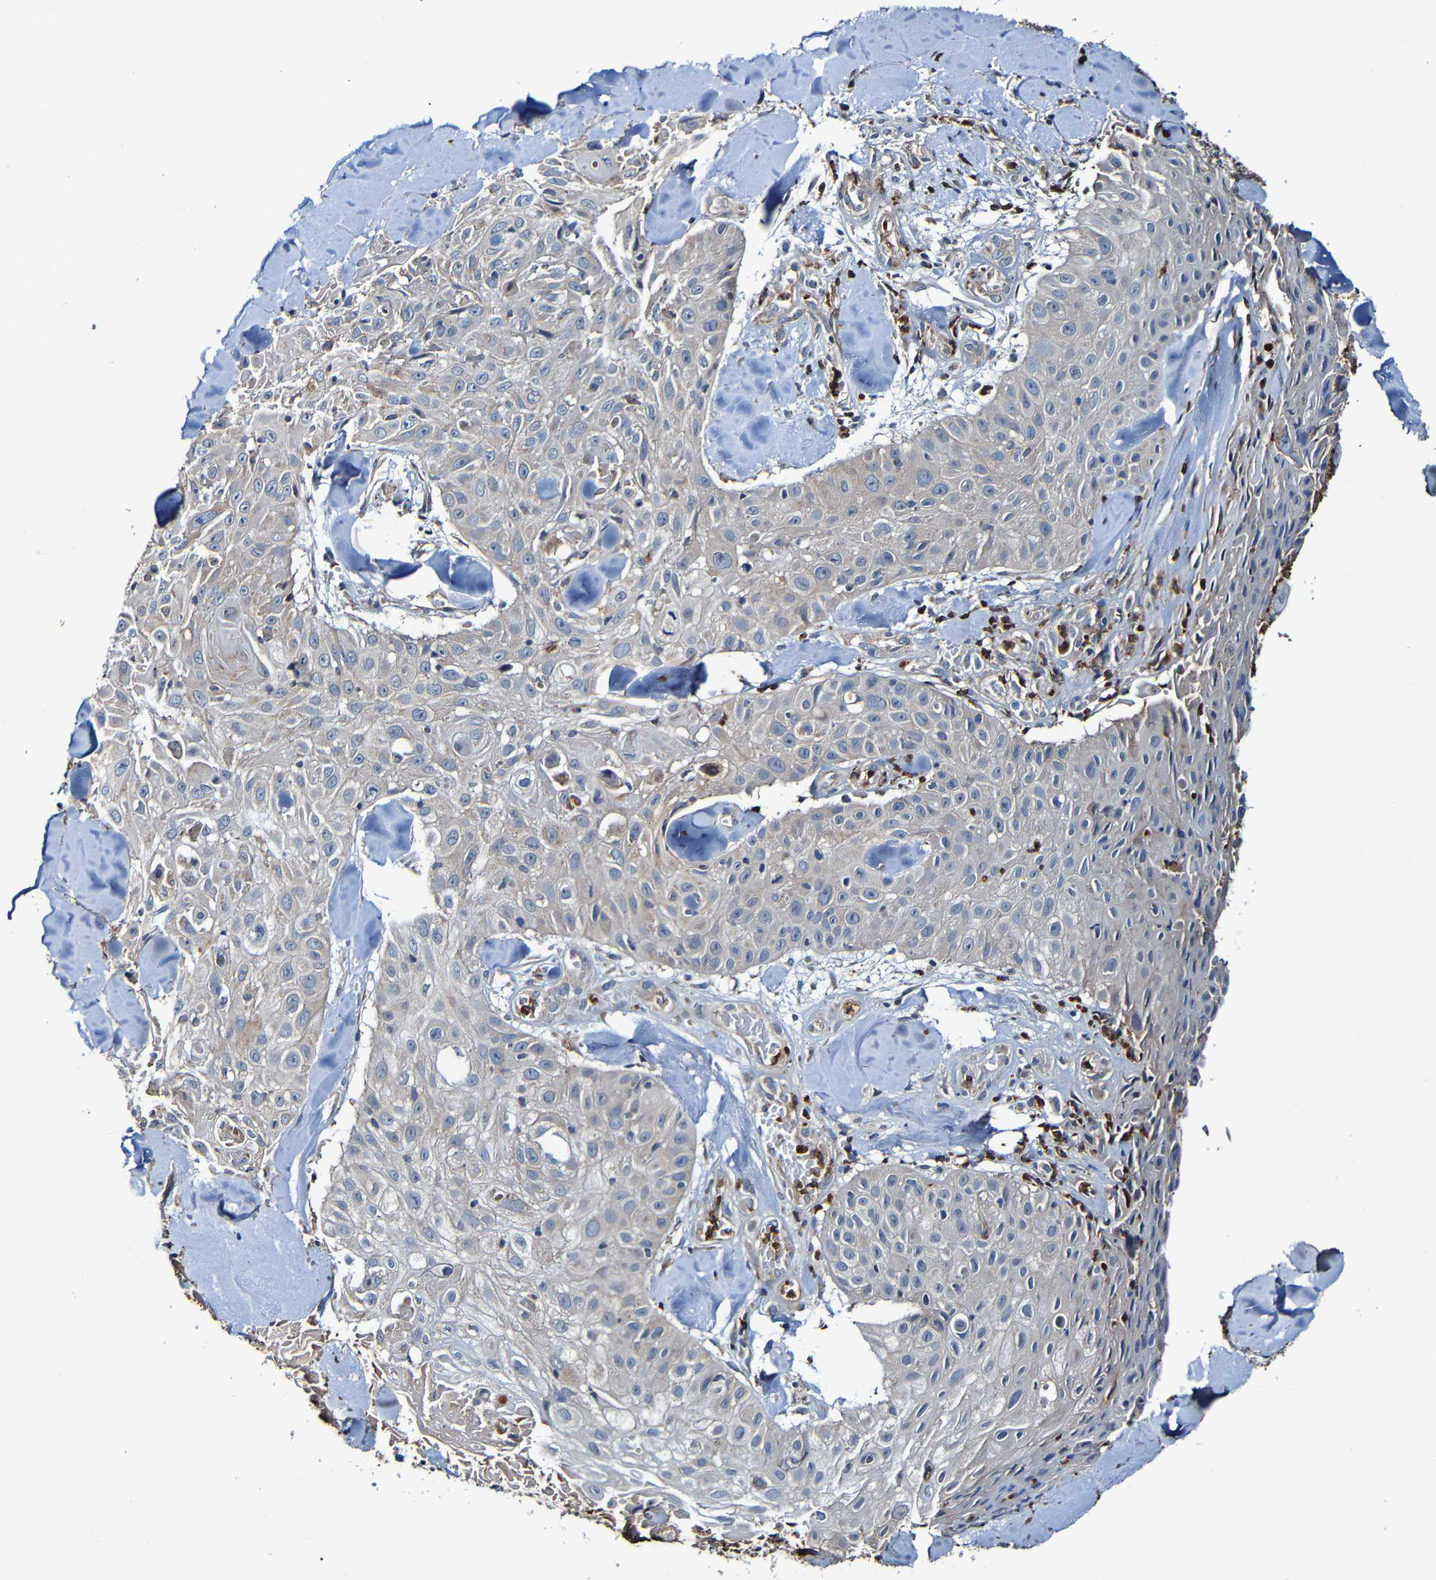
{"staining": {"intensity": "weak", "quantity": "<25%", "location": "cytoplasmic/membranous"}, "tissue": "skin cancer", "cell_type": "Tumor cells", "image_type": "cancer", "snomed": [{"axis": "morphology", "description": "Squamous cell carcinoma, NOS"}, {"axis": "topography", "description": "Skin"}], "caption": "This is an immunohistochemistry (IHC) micrograph of skin squamous cell carcinoma. There is no staining in tumor cells.", "gene": "ADAM15", "patient": {"sex": "male", "age": 86}}